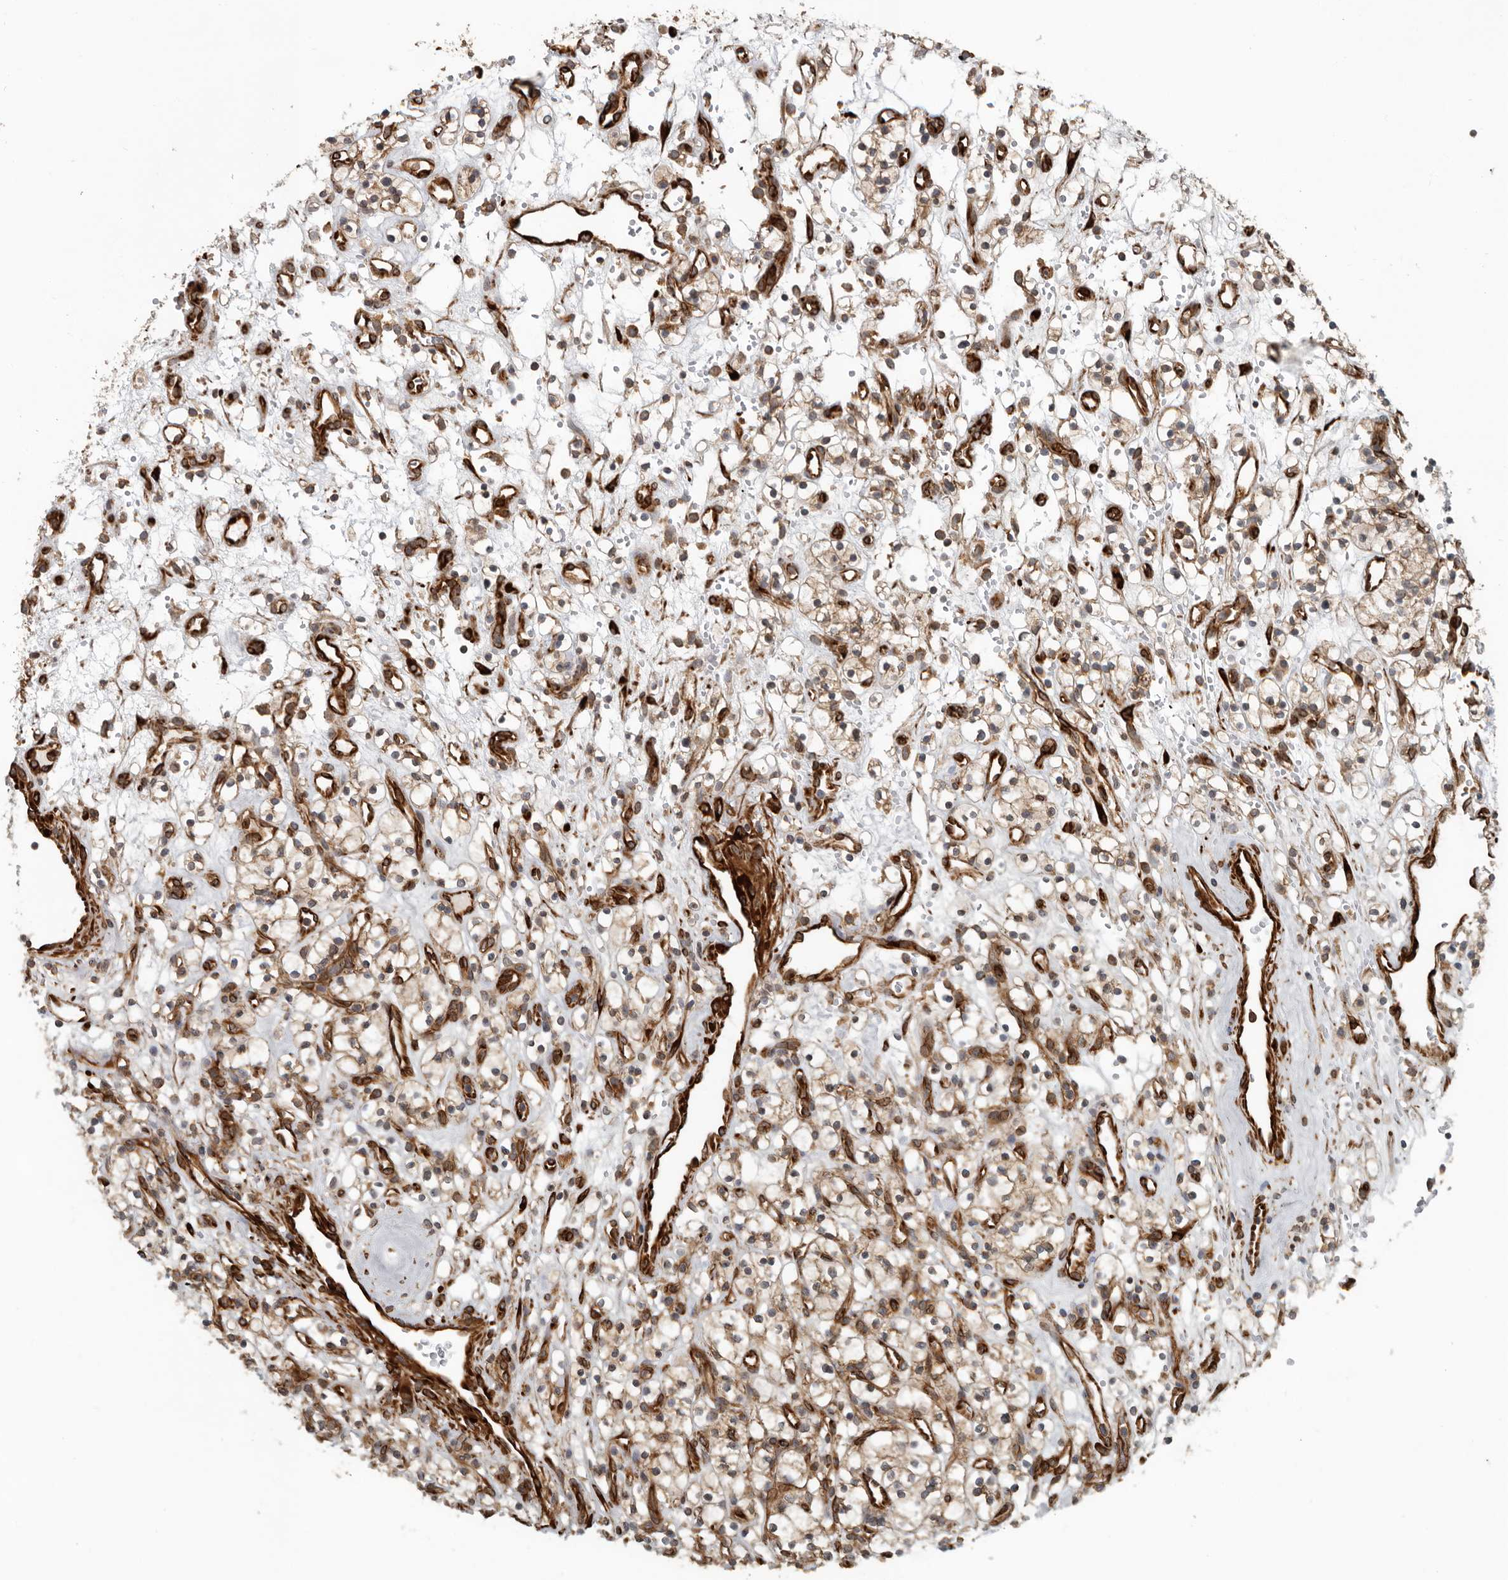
{"staining": {"intensity": "moderate", "quantity": ">75%", "location": "cytoplasmic/membranous"}, "tissue": "renal cancer", "cell_type": "Tumor cells", "image_type": "cancer", "snomed": [{"axis": "morphology", "description": "Adenocarcinoma, NOS"}, {"axis": "topography", "description": "Kidney"}], "caption": "DAB immunohistochemical staining of human renal cancer reveals moderate cytoplasmic/membranous protein staining in about >75% of tumor cells.", "gene": "CEP350", "patient": {"sex": "female", "age": 57}}